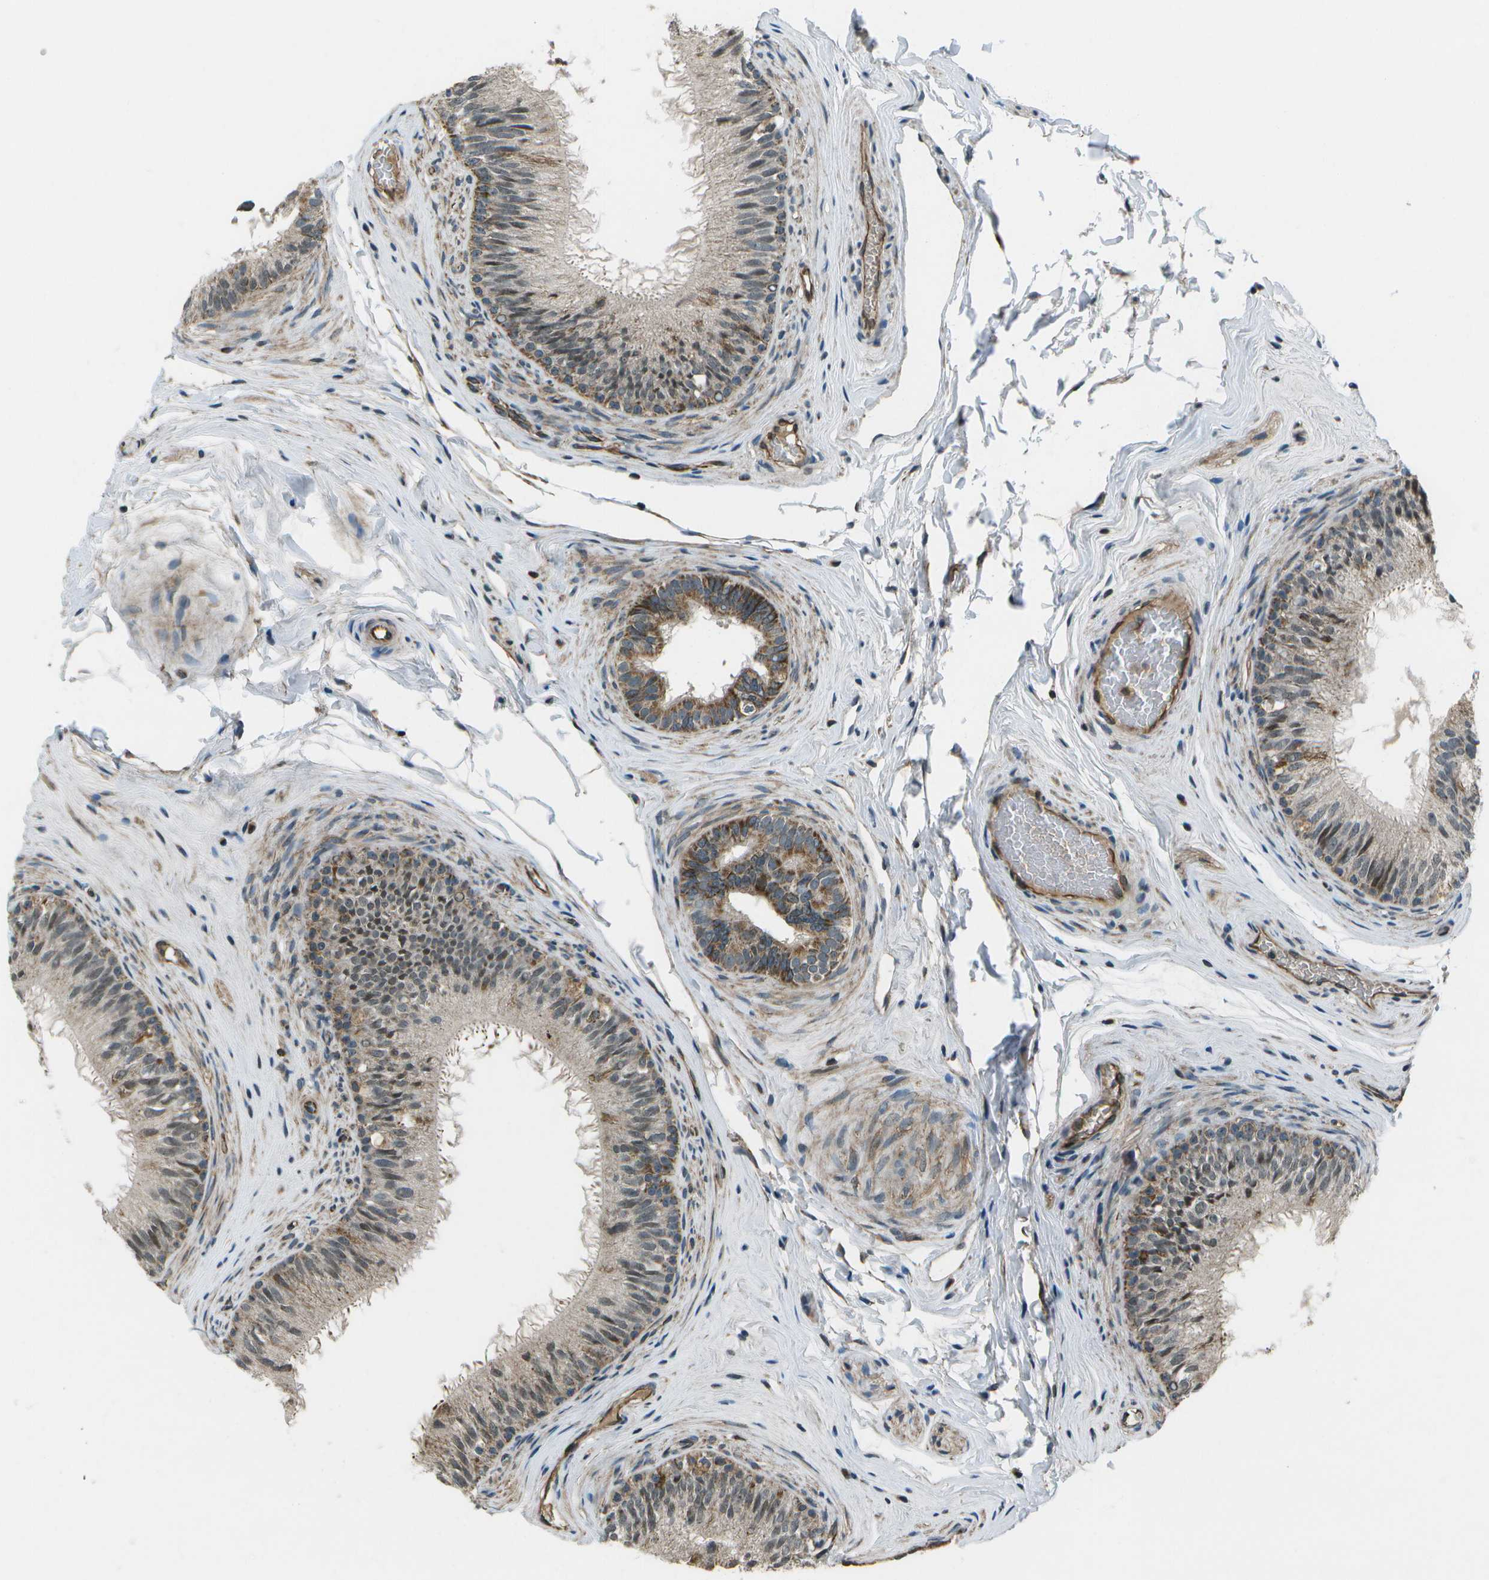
{"staining": {"intensity": "moderate", "quantity": "25%-75%", "location": "cytoplasmic/membranous,nuclear"}, "tissue": "epididymis", "cell_type": "Glandular cells", "image_type": "normal", "snomed": [{"axis": "morphology", "description": "Normal tissue, NOS"}, {"axis": "topography", "description": "Testis"}, {"axis": "topography", "description": "Epididymis"}], "caption": "IHC of unremarkable human epididymis displays medium levels of moderate cytoplasmic/membranous,nuclear staining in approximately 25%-75% of glandular cells.", "gene": "EIF2AK1", "patient": {"sex": "male", "age": 36}}